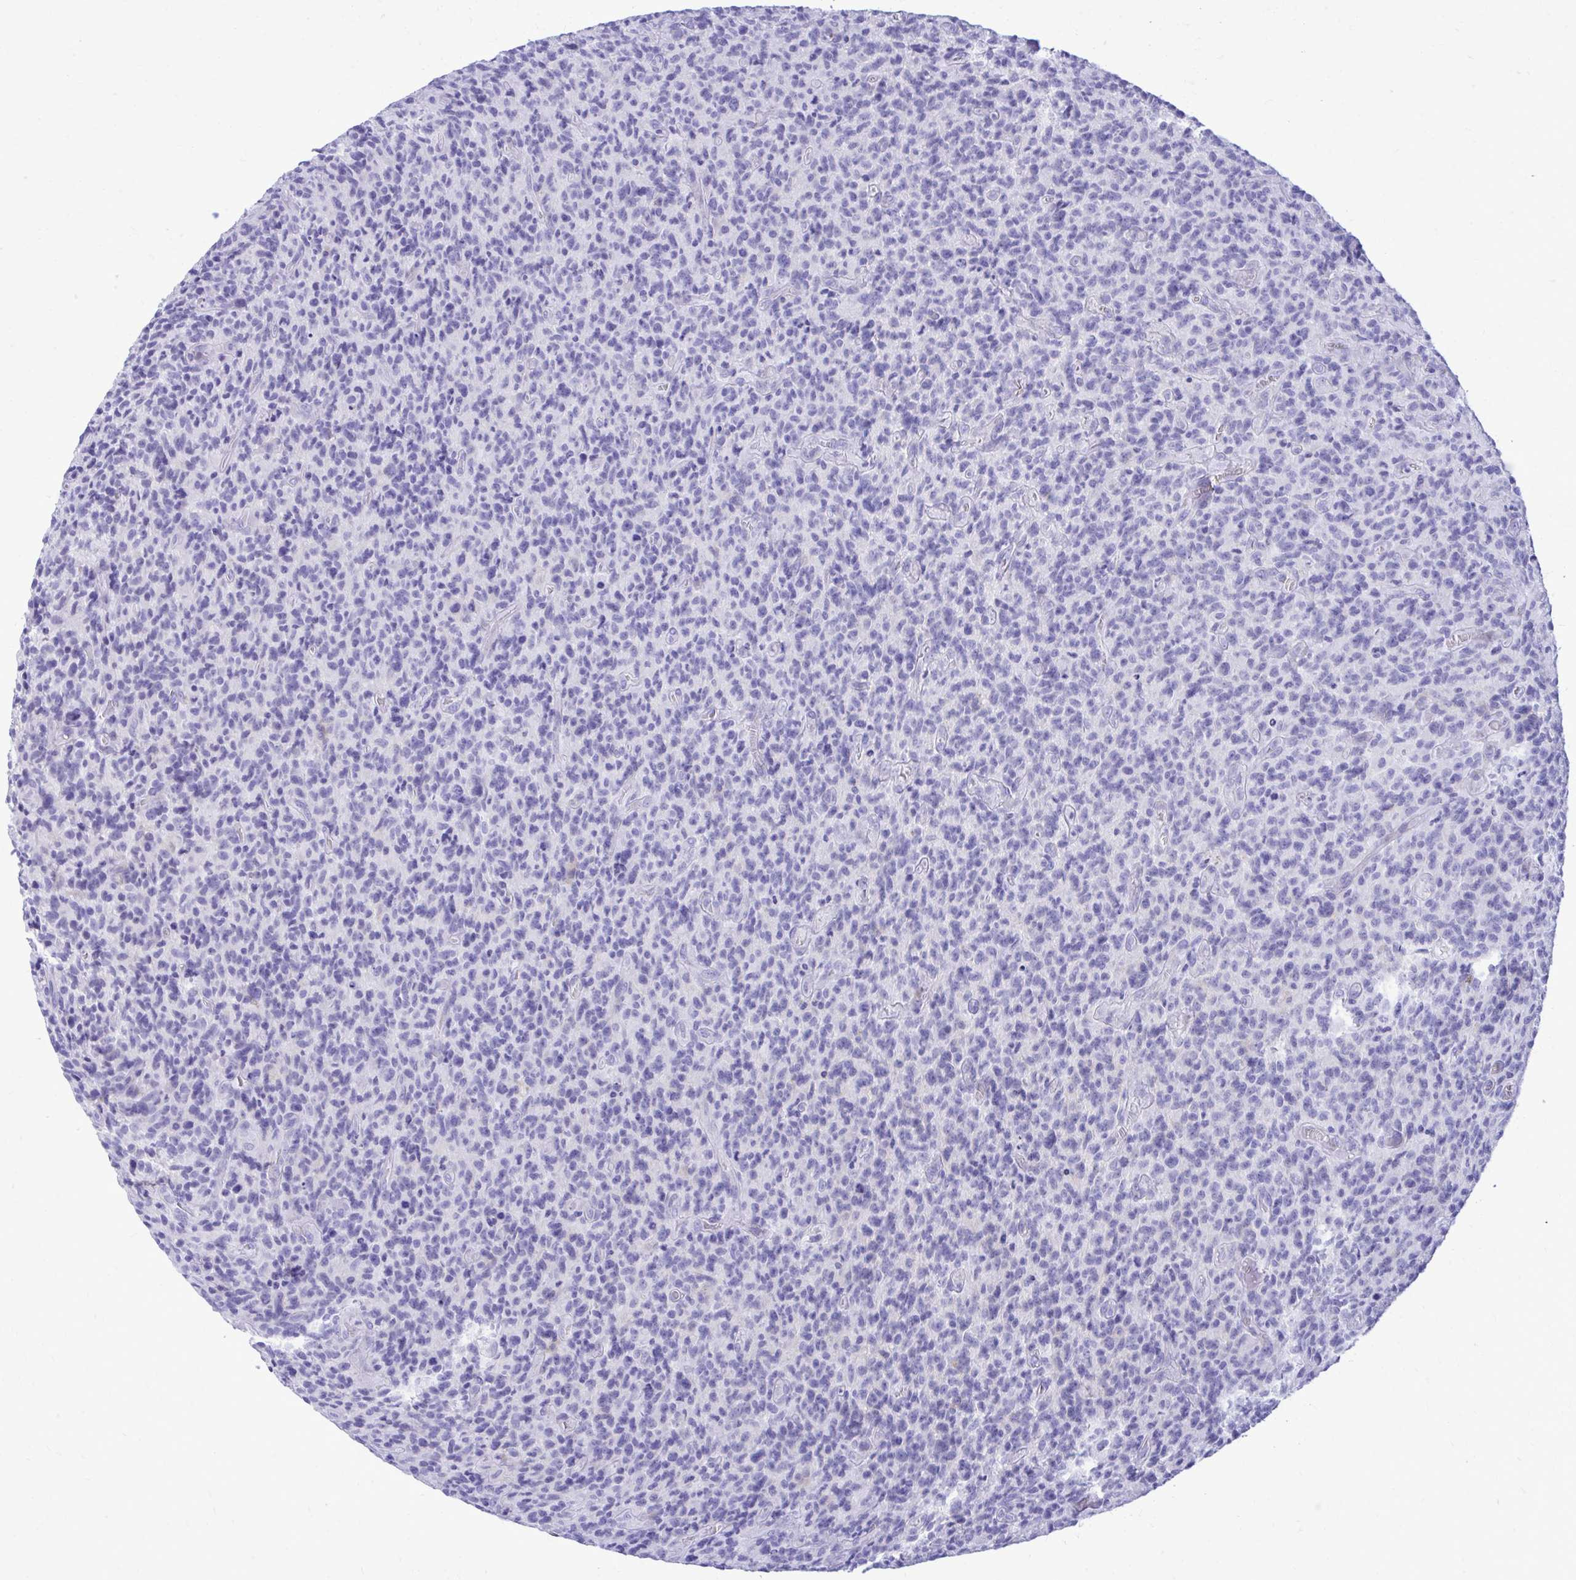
{"staining": {"intensity": "negative", "quantity": "none", "location": "none"}, "tissue": "glioma", "cell_type": "Tumor cells", "image_type": "cancer", "snomed": [{"axis": "morphology", "description": "Glioma, malignant, High grade"}, {"axis": "topography", "description": "Brain"}], "caption": "Tumor cells are negative for protein expression in human glioma.", "gene": "ANKDD1B", "patient": {"sex": "male", "age": 76}}